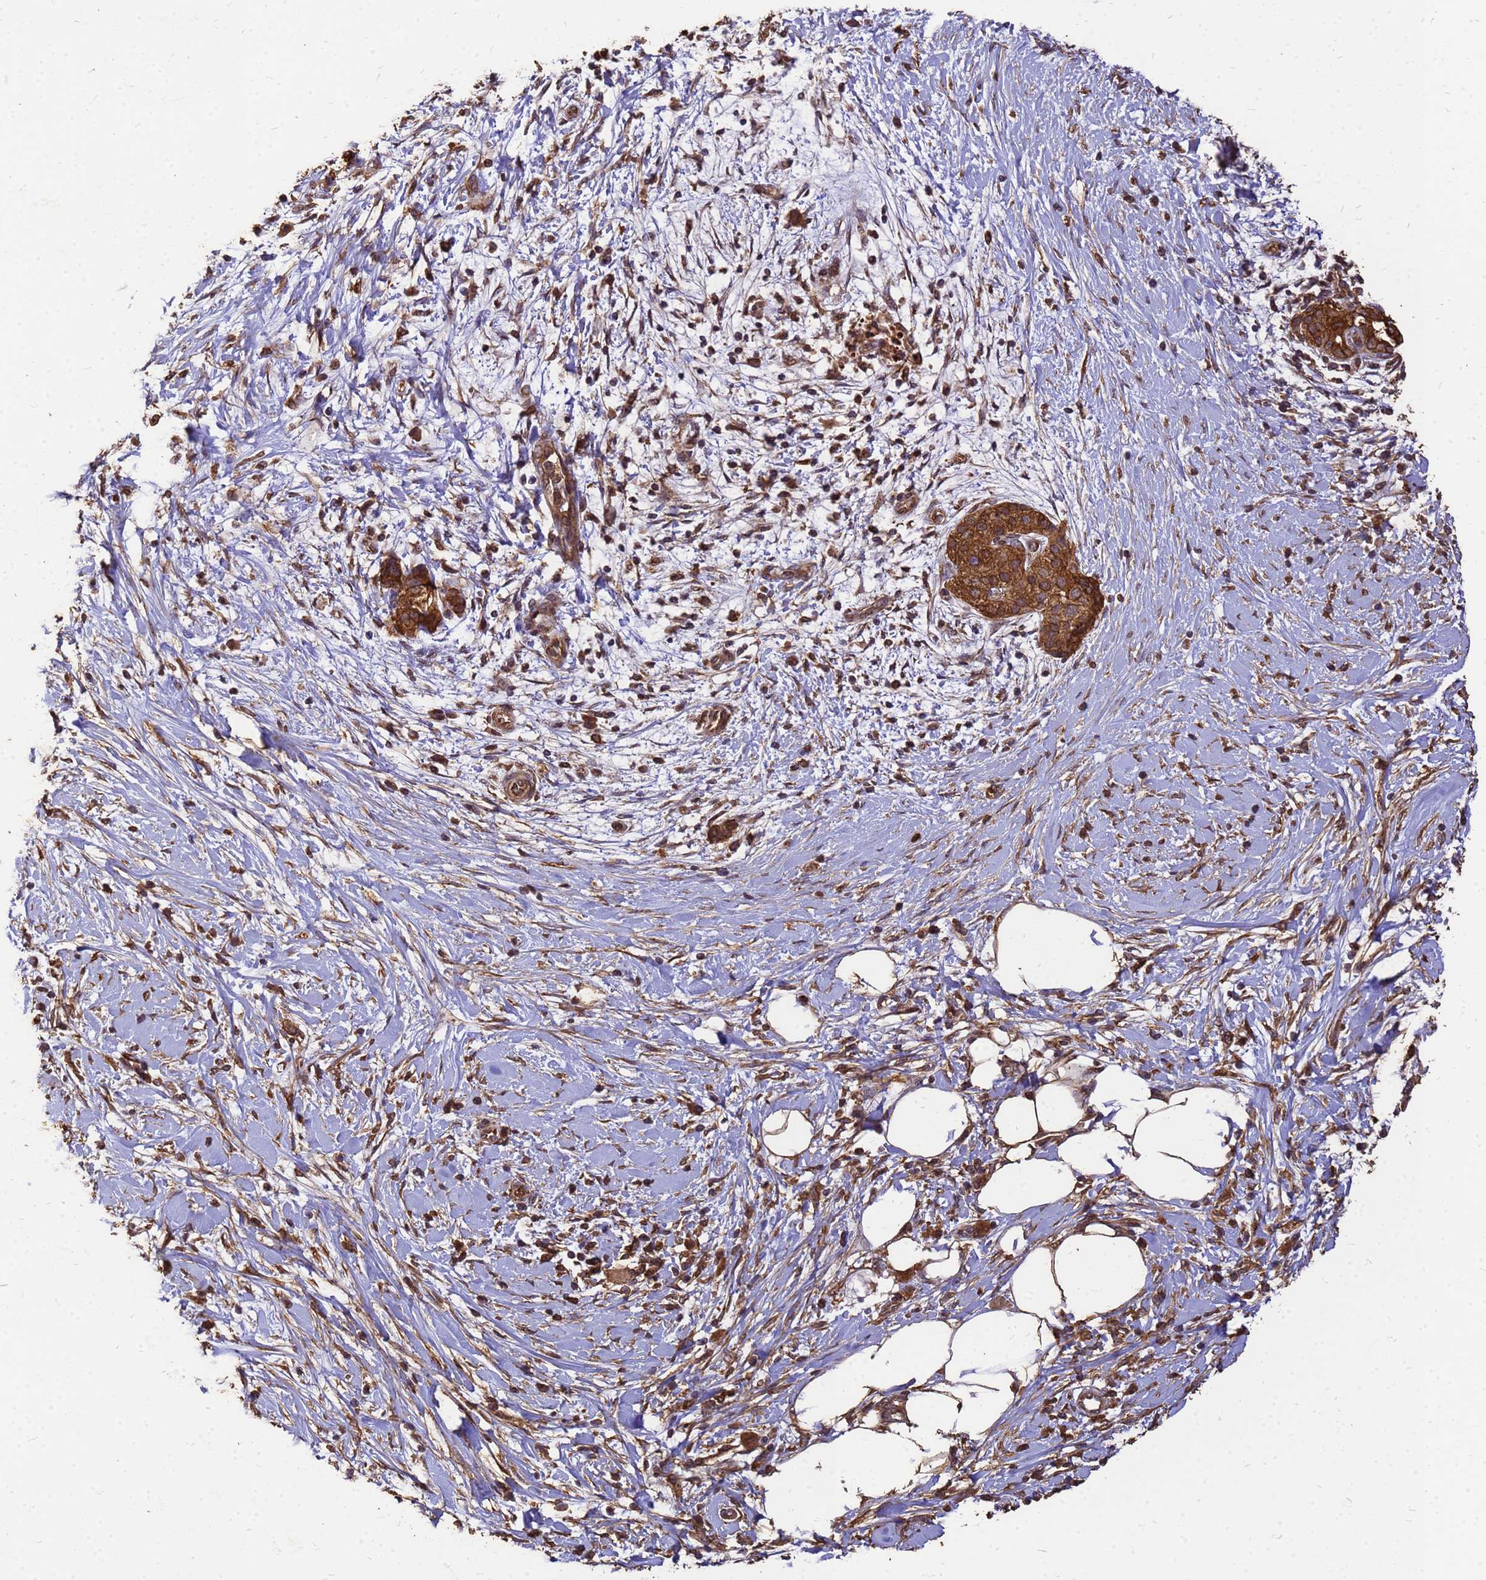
{"staining": {"intensity": "strong", "quantity": ">75%", "location": "cytoplasmic/membranous"}, "tissue": "pancreatic cancer", "cell_type": "Tumor cells", "image_type": "cancer", "snomed": [{"axis": "morphology", "description": "Adenocarcinoma, NOS"}, {"axis": "topography", "description": "Pancreas"}], "caption": "Adenocarcinoma (pancreatic) stained with a brown dye reveals strong cytoplasmic/membranous positive expression in approximately >75% of tumor cells.", "gene": "ZNF618", "patient": {"sex": "male", "age": 58}}